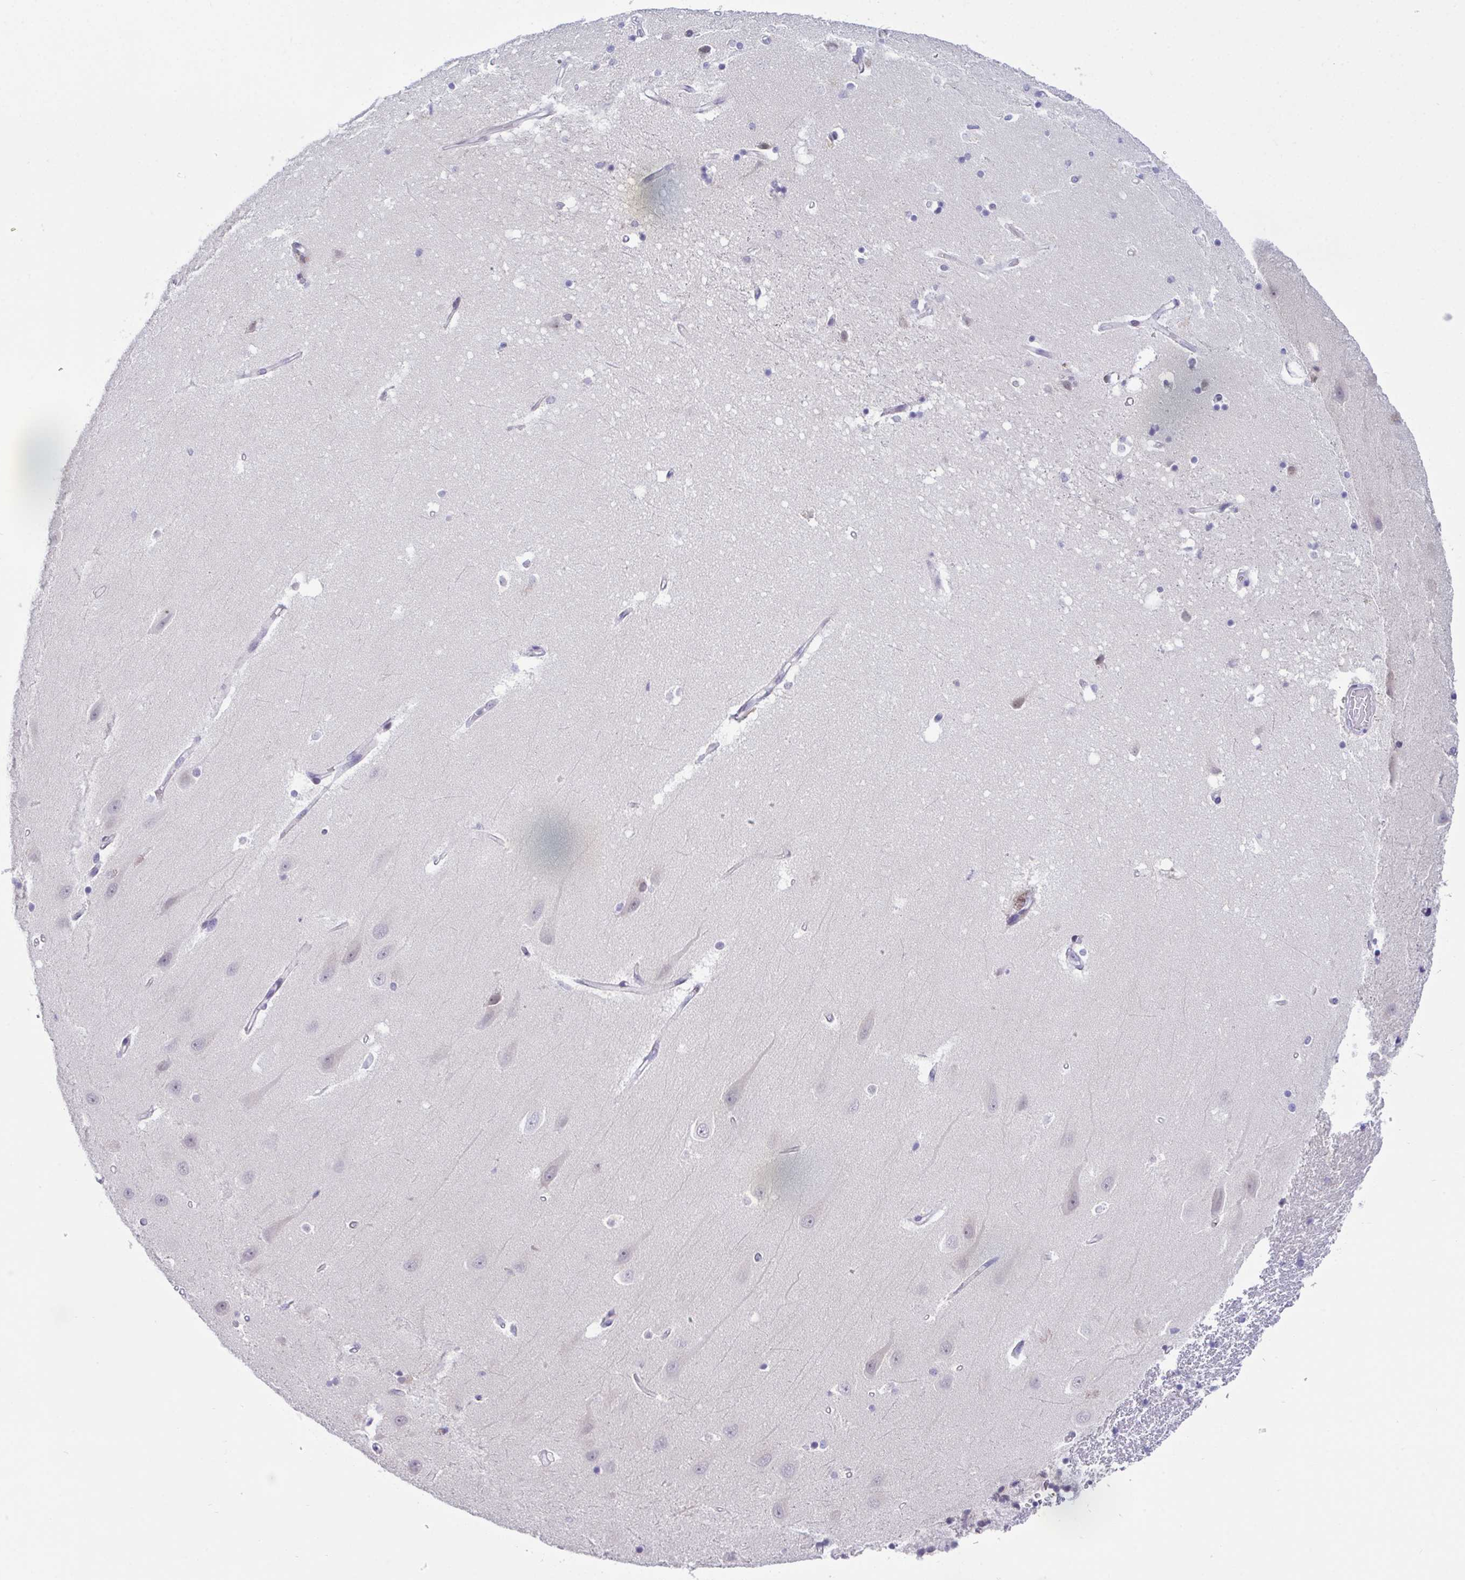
{"staining": {"intensity": "negative", "quantity": "none", "location": "none"}, "tissue": "hippocampus", "cell_type": "Glial cells", "image_type": "normal", "snomed": [{"axis": "morphology", "description": "Normal tissue, NOS"}, {"axis": "topography", "description": "Hippocampus"}], "caption": "High magnification brightfield microscopy of normal hippocampus stained with DAB (3,3'-diaminobenzidine) (brown) and counterstained with hematoxylin (blue): glial cells show no significant positivity.", "gene": "USP35", "patient": {"sex": "male", "age": 63}}